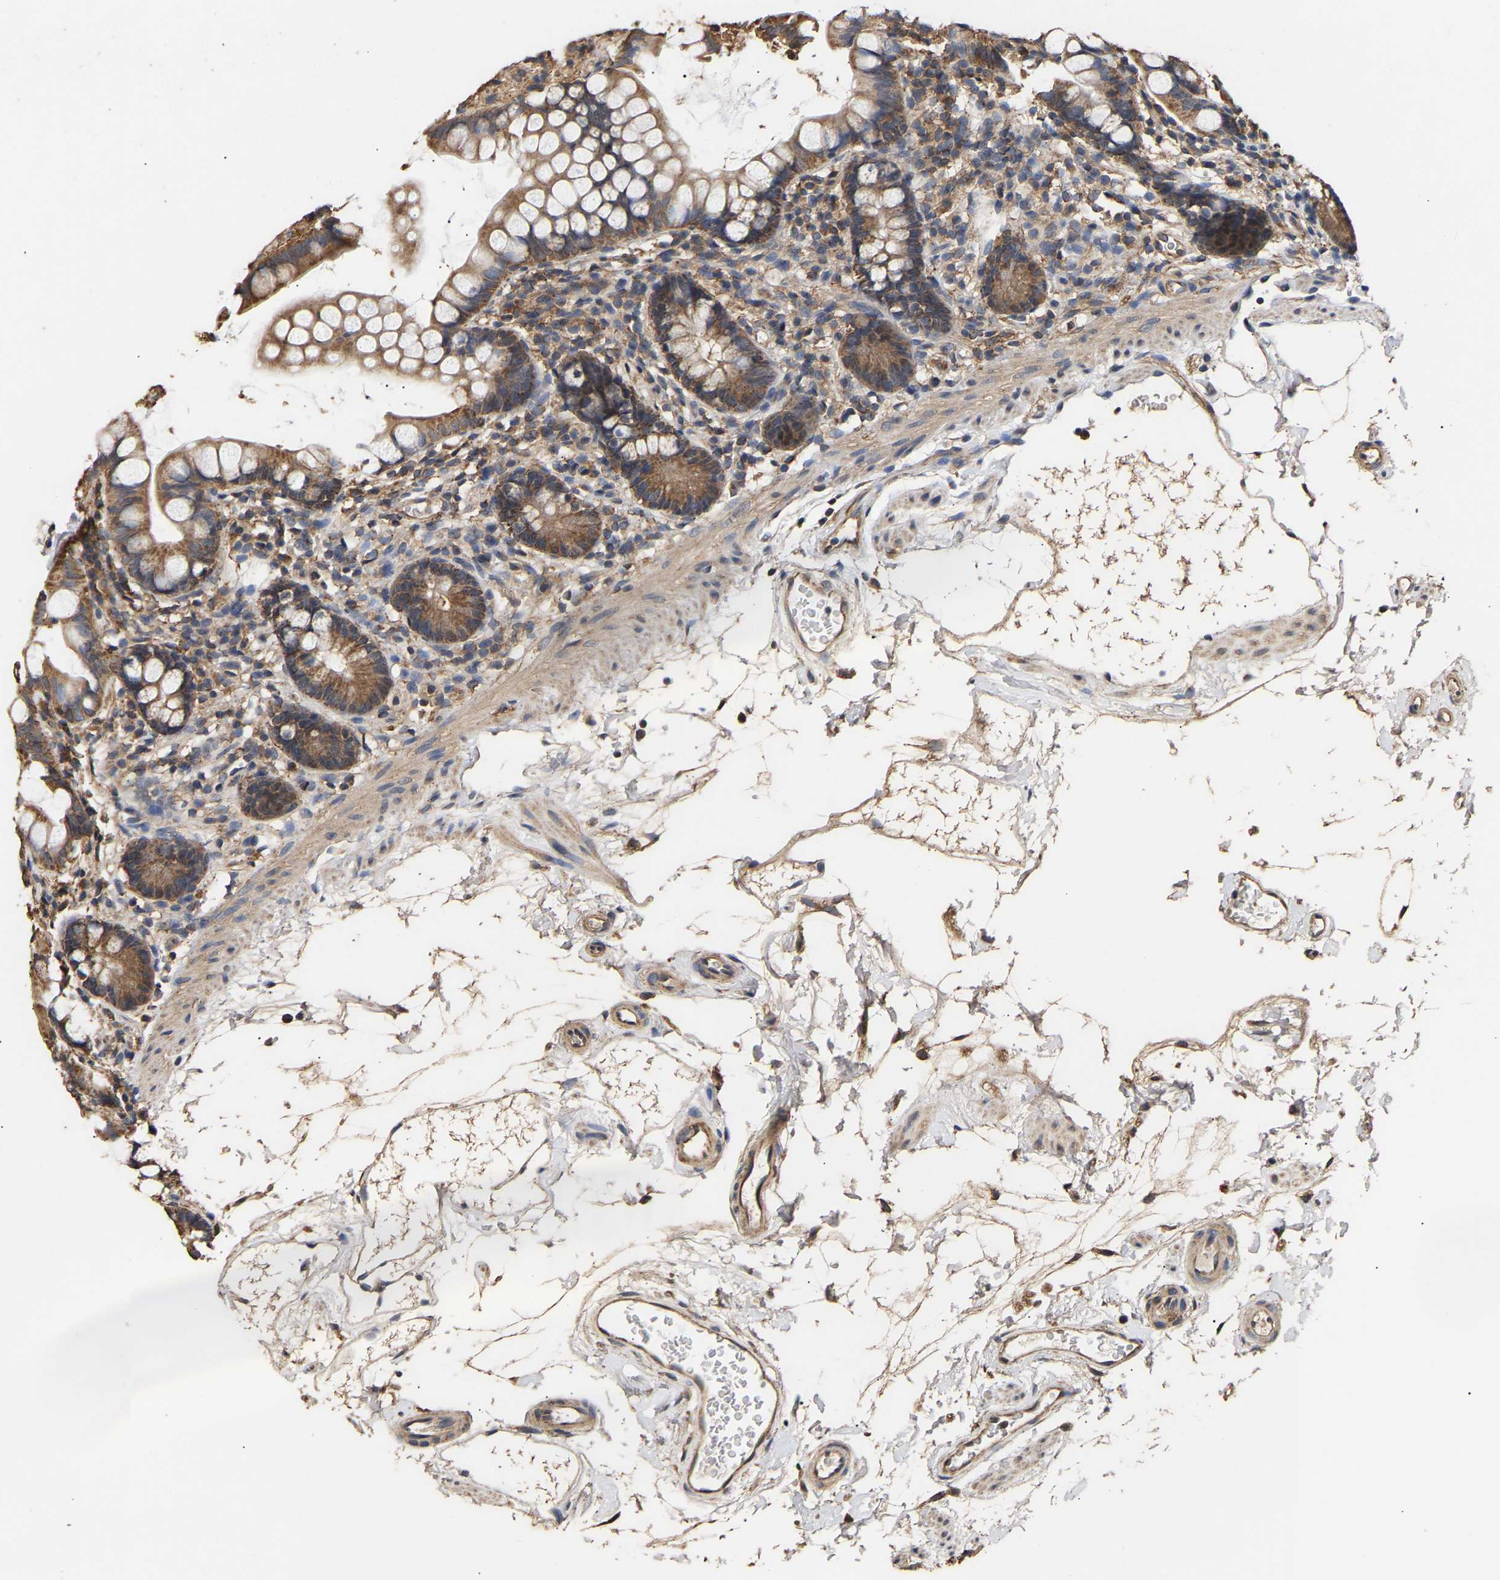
{"staining": {"intensity": "moderate", "quantity": ">75%", "location": "cytoplasmic/membranous"}, "tissue": "small intestine", "cell_type": "Glandular cells", "image_type": "normal", "snomed": [{"axis": "morphology", "description": "Normal tissue, NOS"}, {"axis": "topography", "description": "Small intestine"}], "caption": "Brown immunohistochemical staining in benign small intestine shows moderate cytoplasmic/membranous positivity in approximately >75% of glandular cells. The staining was performed using DAB to visualize the protein expression in brown, while the nuclei were stained in blue with hematoxylin (Magnification: 20x).", "gene": "ZNF26", "patient": {"sex": "female", "age": 84}}